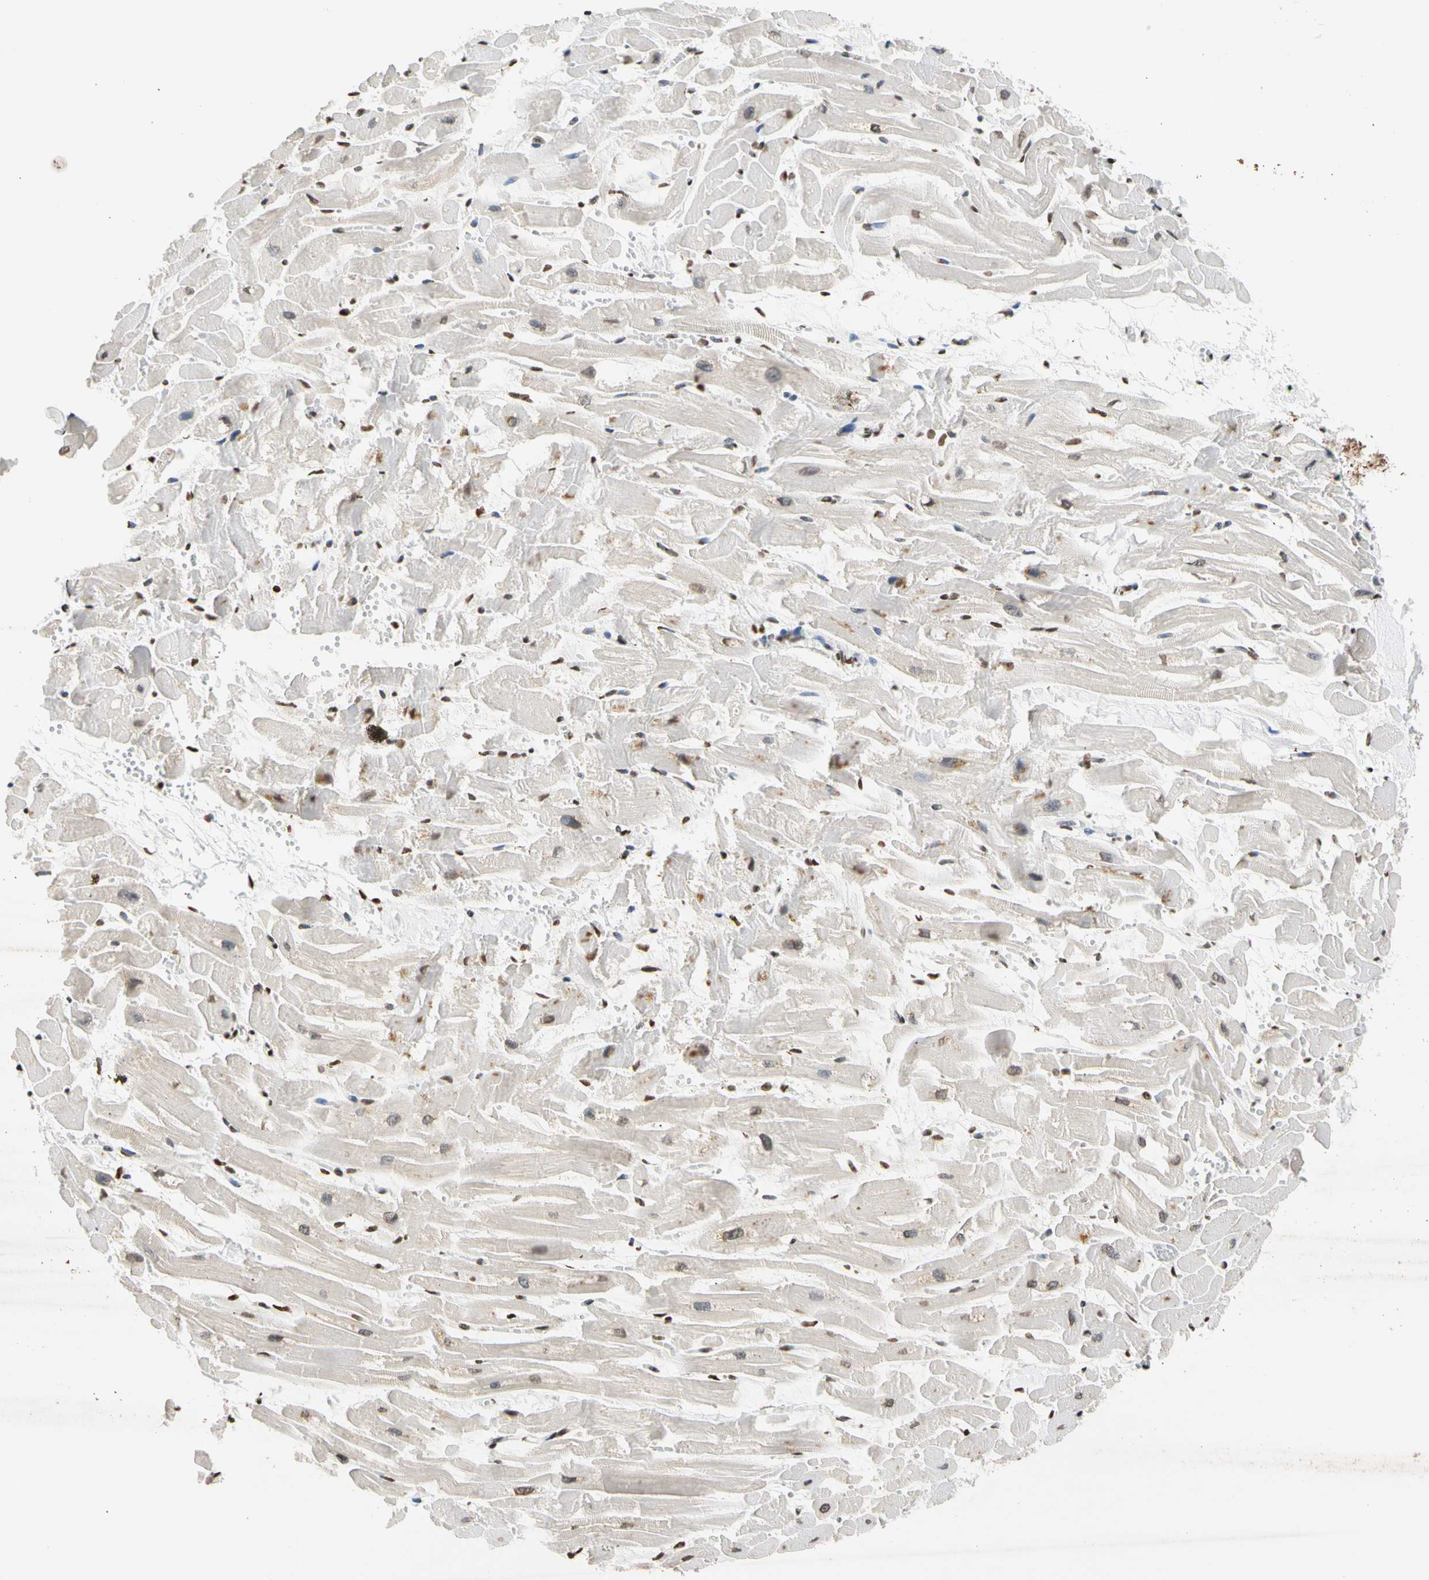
{"staining": {"intensity": "weak", "quantity": "25%-75%", "location": "nuclear"}, "tissue": "heart muscle", "cell_type": "Cardiomyocytes", "image_type": "normal", "snomed": [{"axis": "morphology", "description": "Normal tissue, NOS"}, {"axis": "topography", "description": "Heart"}], "caption": "DAB immunohistochemical staining of normal heart muscle exhibits weak nuclear protein positivity in about 25%-75% of cardiomyocytes.", "gene": "GPX4", "patient": {"sex": "female", "age": 19}}